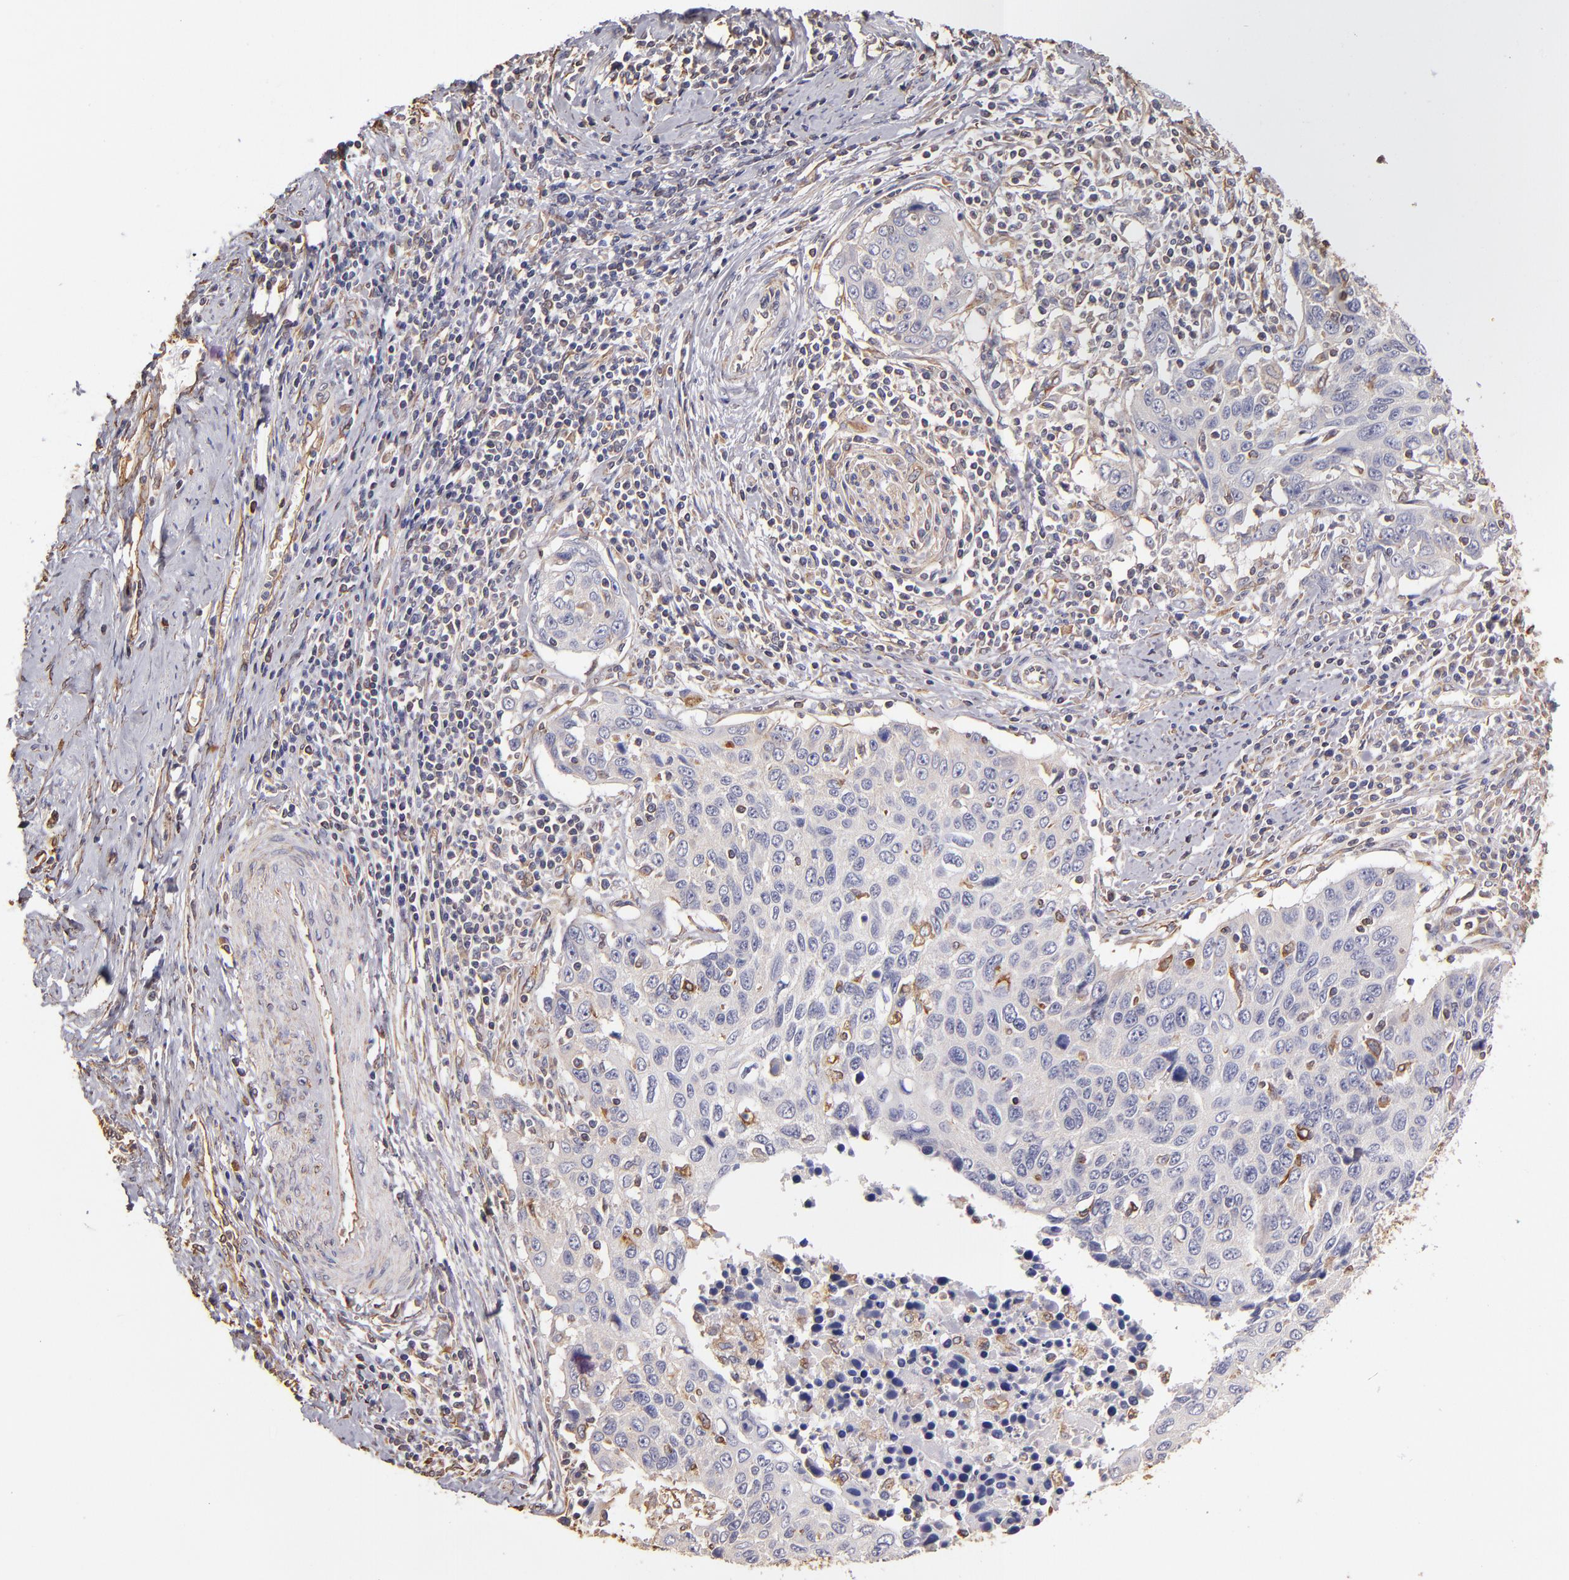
{"staining": {"intensity": "negative", "quantity": "none", "location": "none"}, "tissue": "cervical cancer", "cell_type": "Tumor cells", "image_type": "cancer", "snomed": [{"axis": "morphology", "description": "Squamous cell carcinoma, NOS"}, {"axis": "topography", "description": "Cervix"}], "caption": "Immunohistochemistry (IHC) micrograph of neoplastic tissue: human cervical cancer (squamous cell carcinoma) stained with DAB (3,3'-diaminobenzidine) shows no significant protein expression in tumor cells. (DAB (3,3'-diaminobenzidine) IHC with hematoxylin counter stain).", "gene": "ABCC1", "patient": {"sex": "female", "age": 53}}